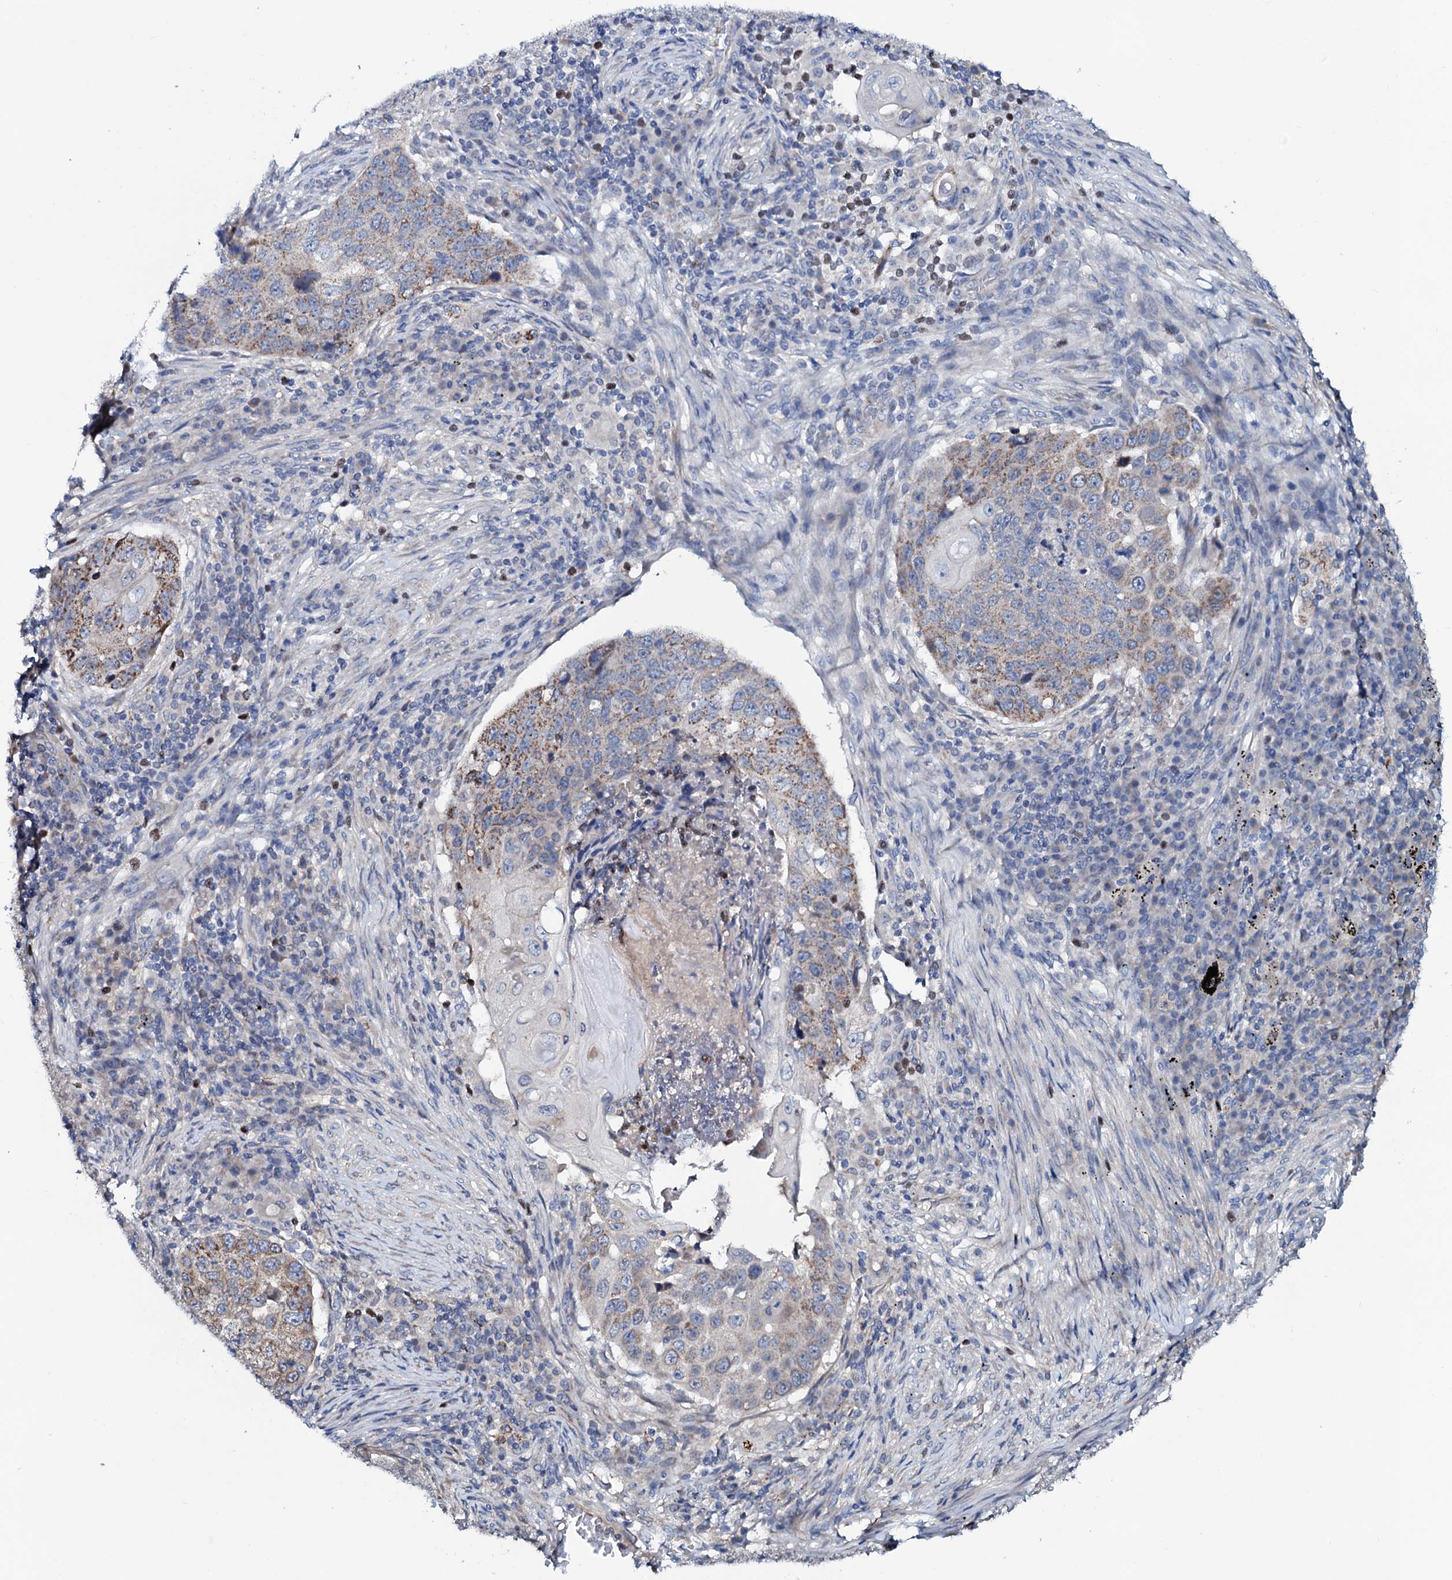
{"staining": {"intensity": "moderate", "quantity": "25%-75%", "location": "cytoplasmic/membranous"}, "tissue": "lung cancer", "cell_type": "Tumor cells", "image_type": "cancer", "snomed": [{"axis": "morphology", "description": "Squamous cell carcinoma, NOS"}, {"axis": "topography", "description": "Lung"}], "caption": "A brown stain labels moderate cytoplasmic/membranous staining of a protein in squamous cell carcinoma (lung) tumor cells.", "gene": "PPP1R3D", "patient": {"sex": "female", "age": 63}}